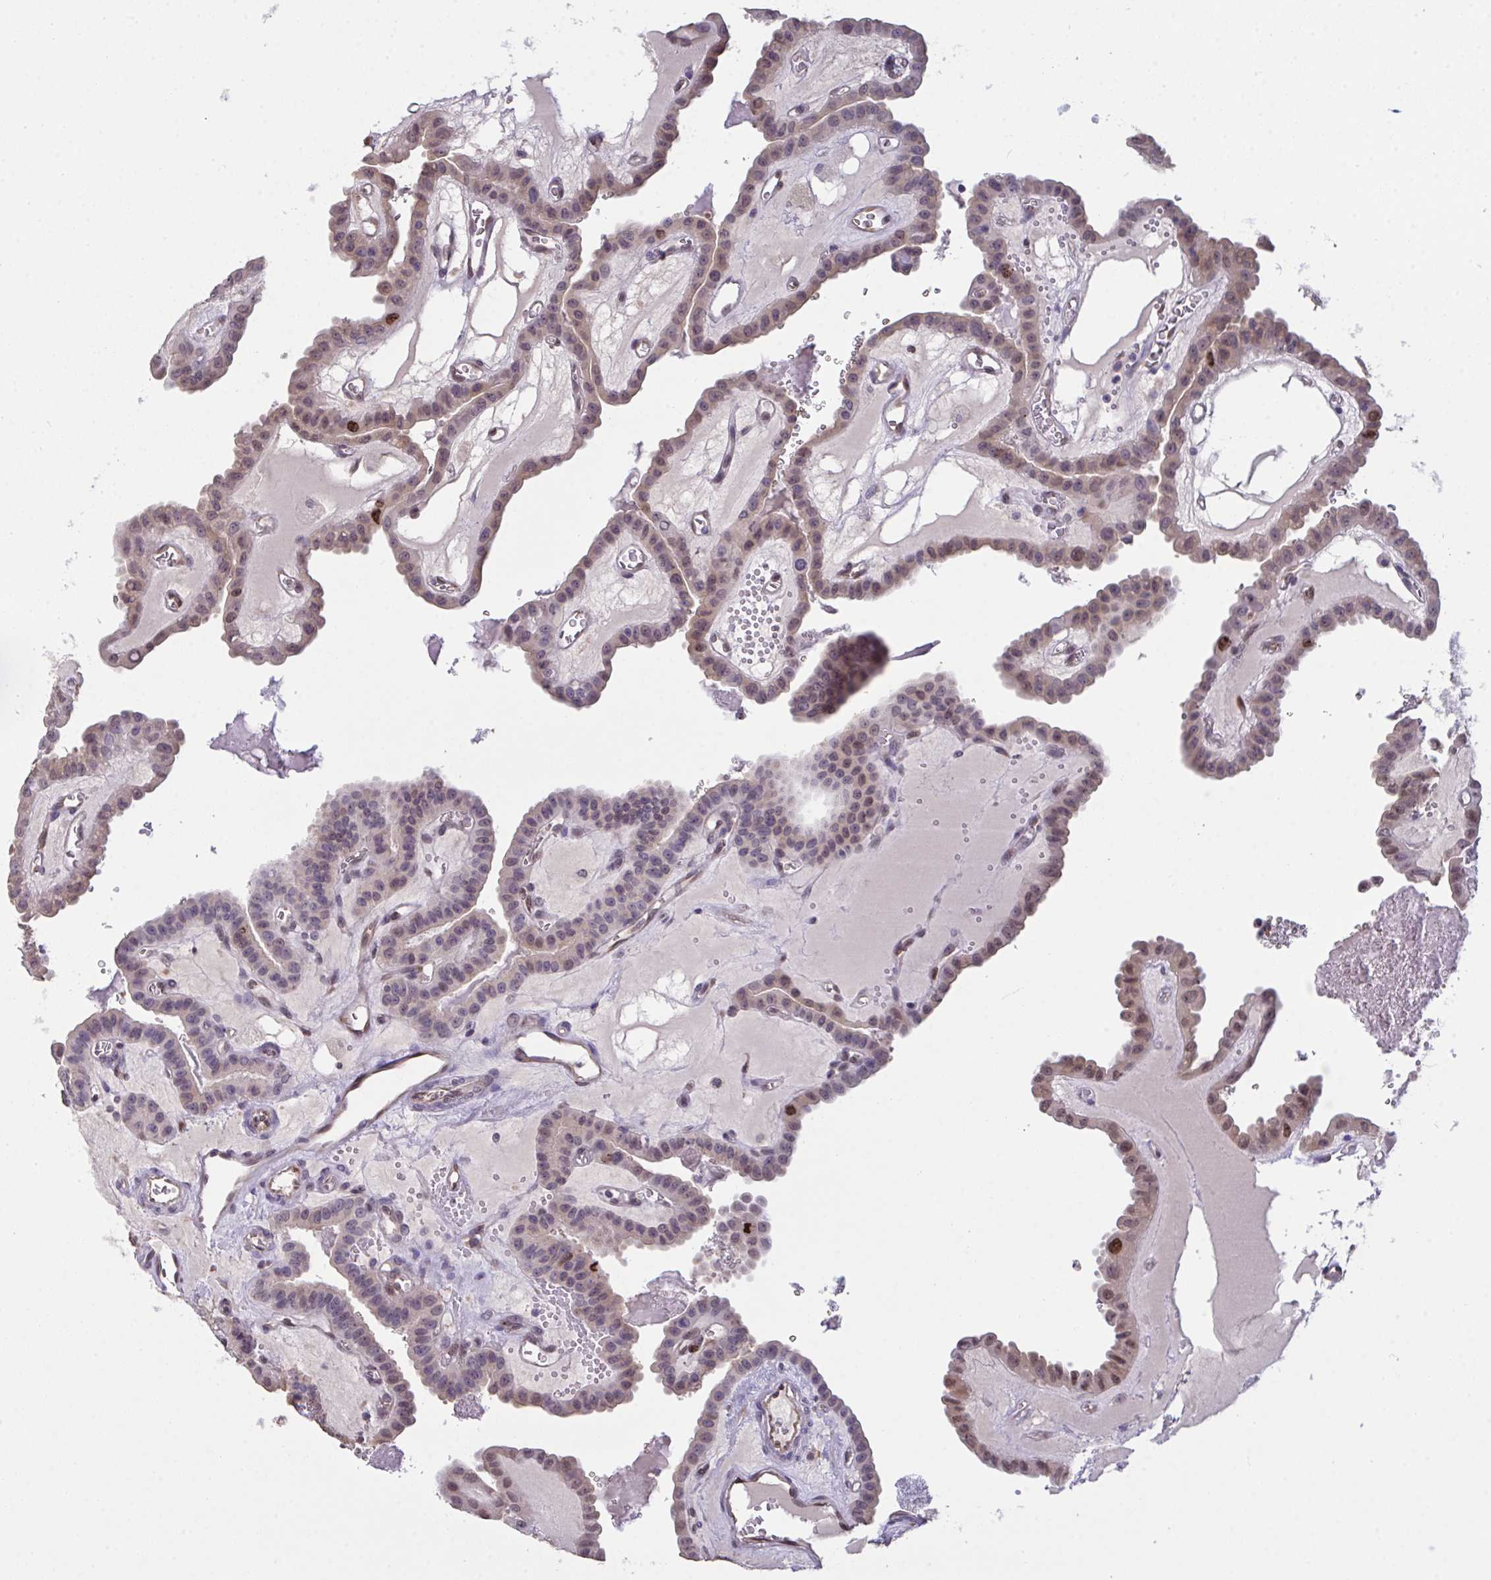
{"staining": {"intensity": "strong", "quantity": "<25%", "location": "nuclear"}, "tissue": "thyroid cancer", "cell_type": "Tumor cells", "image_type": "cancer", "snomed": [{"axis": "morphology", "description": "Papillary adenocarcinoma, NOS"}, {"axis": "topography", "description": "Thyroid gland"}], "caption": "Protein staining reveals strong nuclear expression in approximately <25% of tumor cells in papillary adenocarcinoma (thyroid).", "gene": "SETD7", "patient": {"sex": "male", "age": 87}}